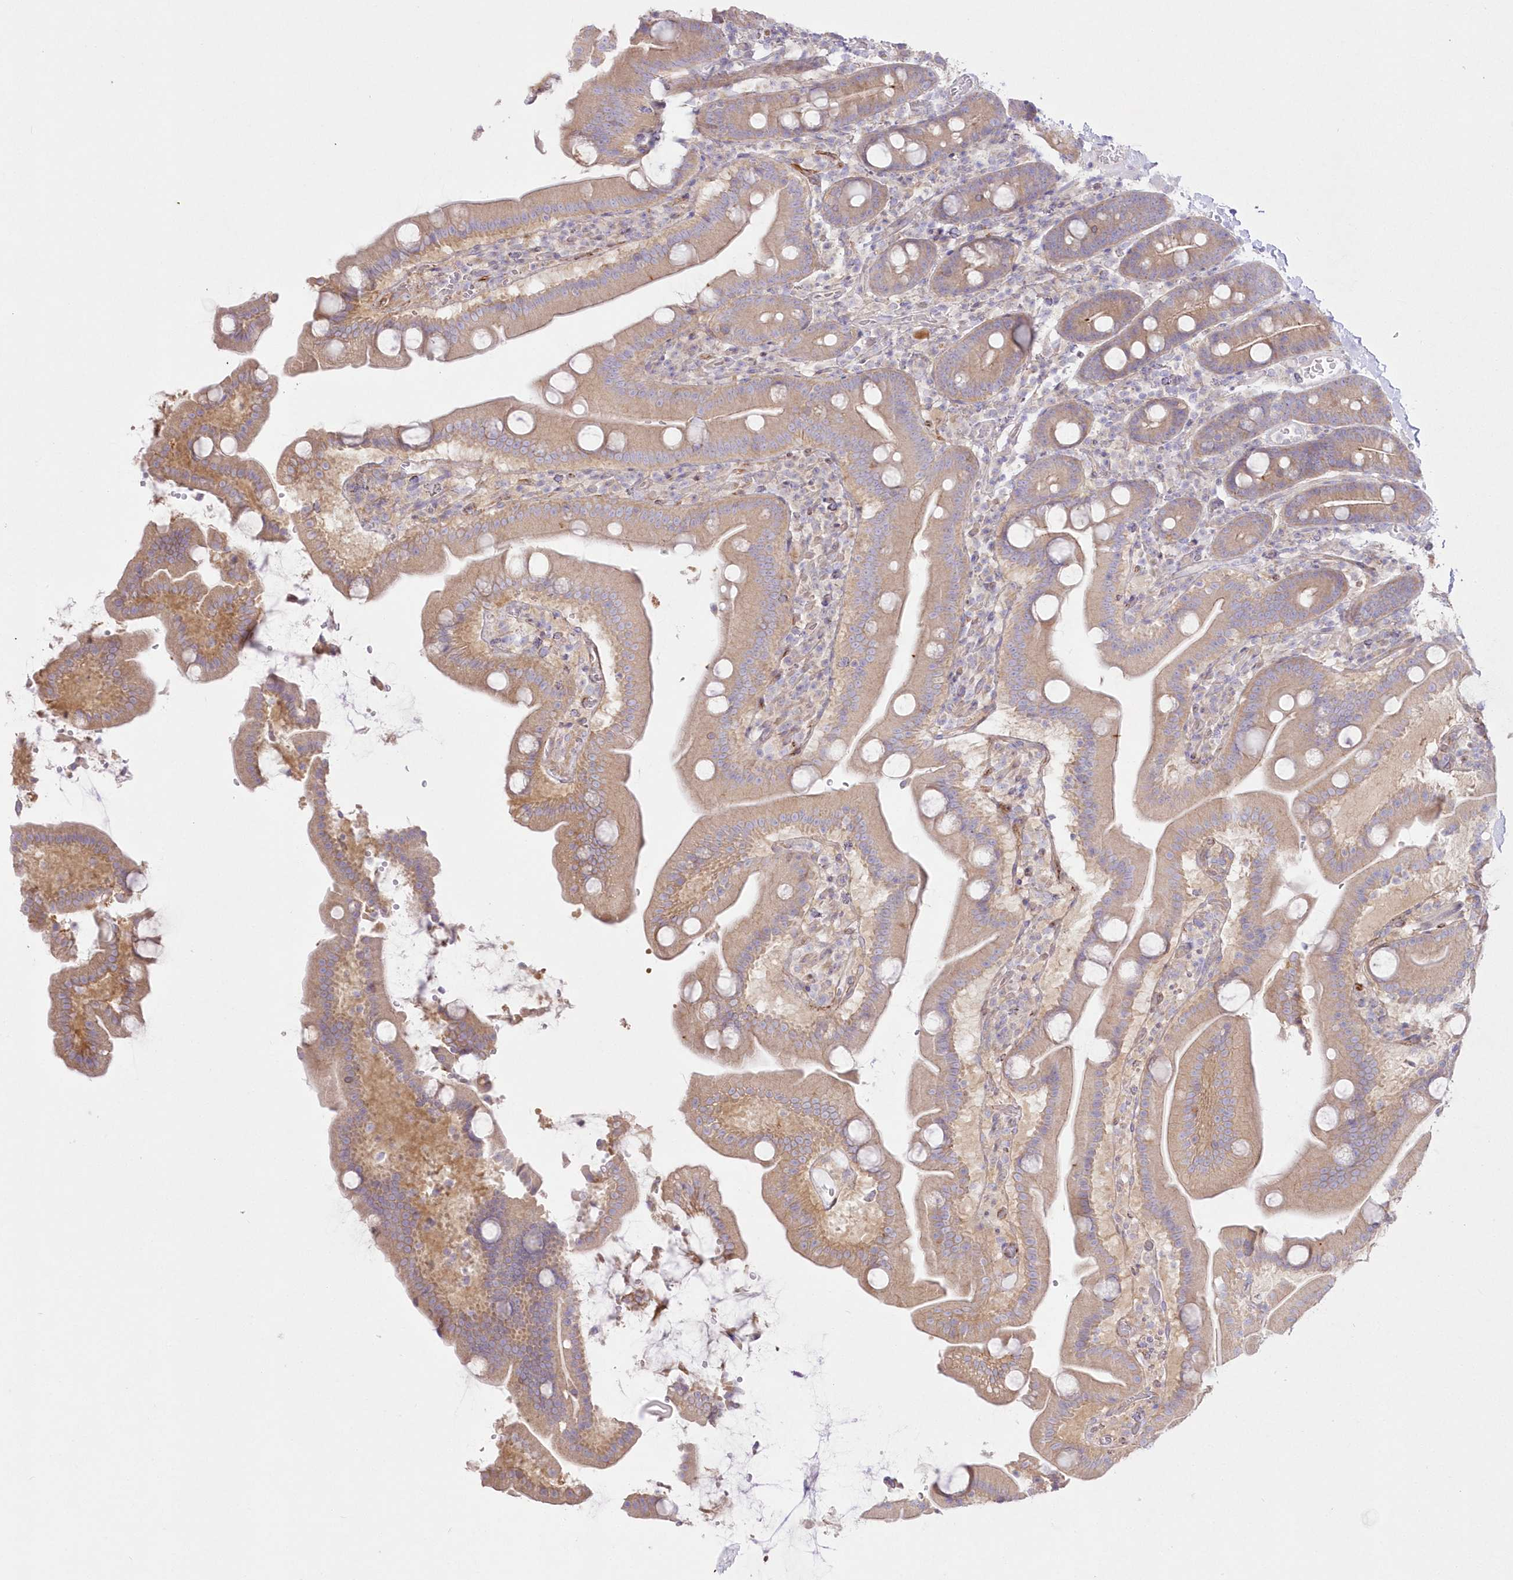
{"staining": {"intensity": "moderate", "quantity": ">75%", "location": "cytoplasmic/membranous"}, "tissue": "duodenum", "cell_type": "Glandular cells", "image_type": "normal", "snomed": [{"axis": "morphology", "description": "Normal tissue, NOS"}, {"axis": "topography", "description": "Duodenum"}], "caption": "Approximately >75% of glandular cells in benign human duodenum show moderate cytoplasmic/membranous protein expression as visualized by brown immunohistochemical staining.", "gene": "ZNF843", "patient": {"sex": "male", "age": 55}}